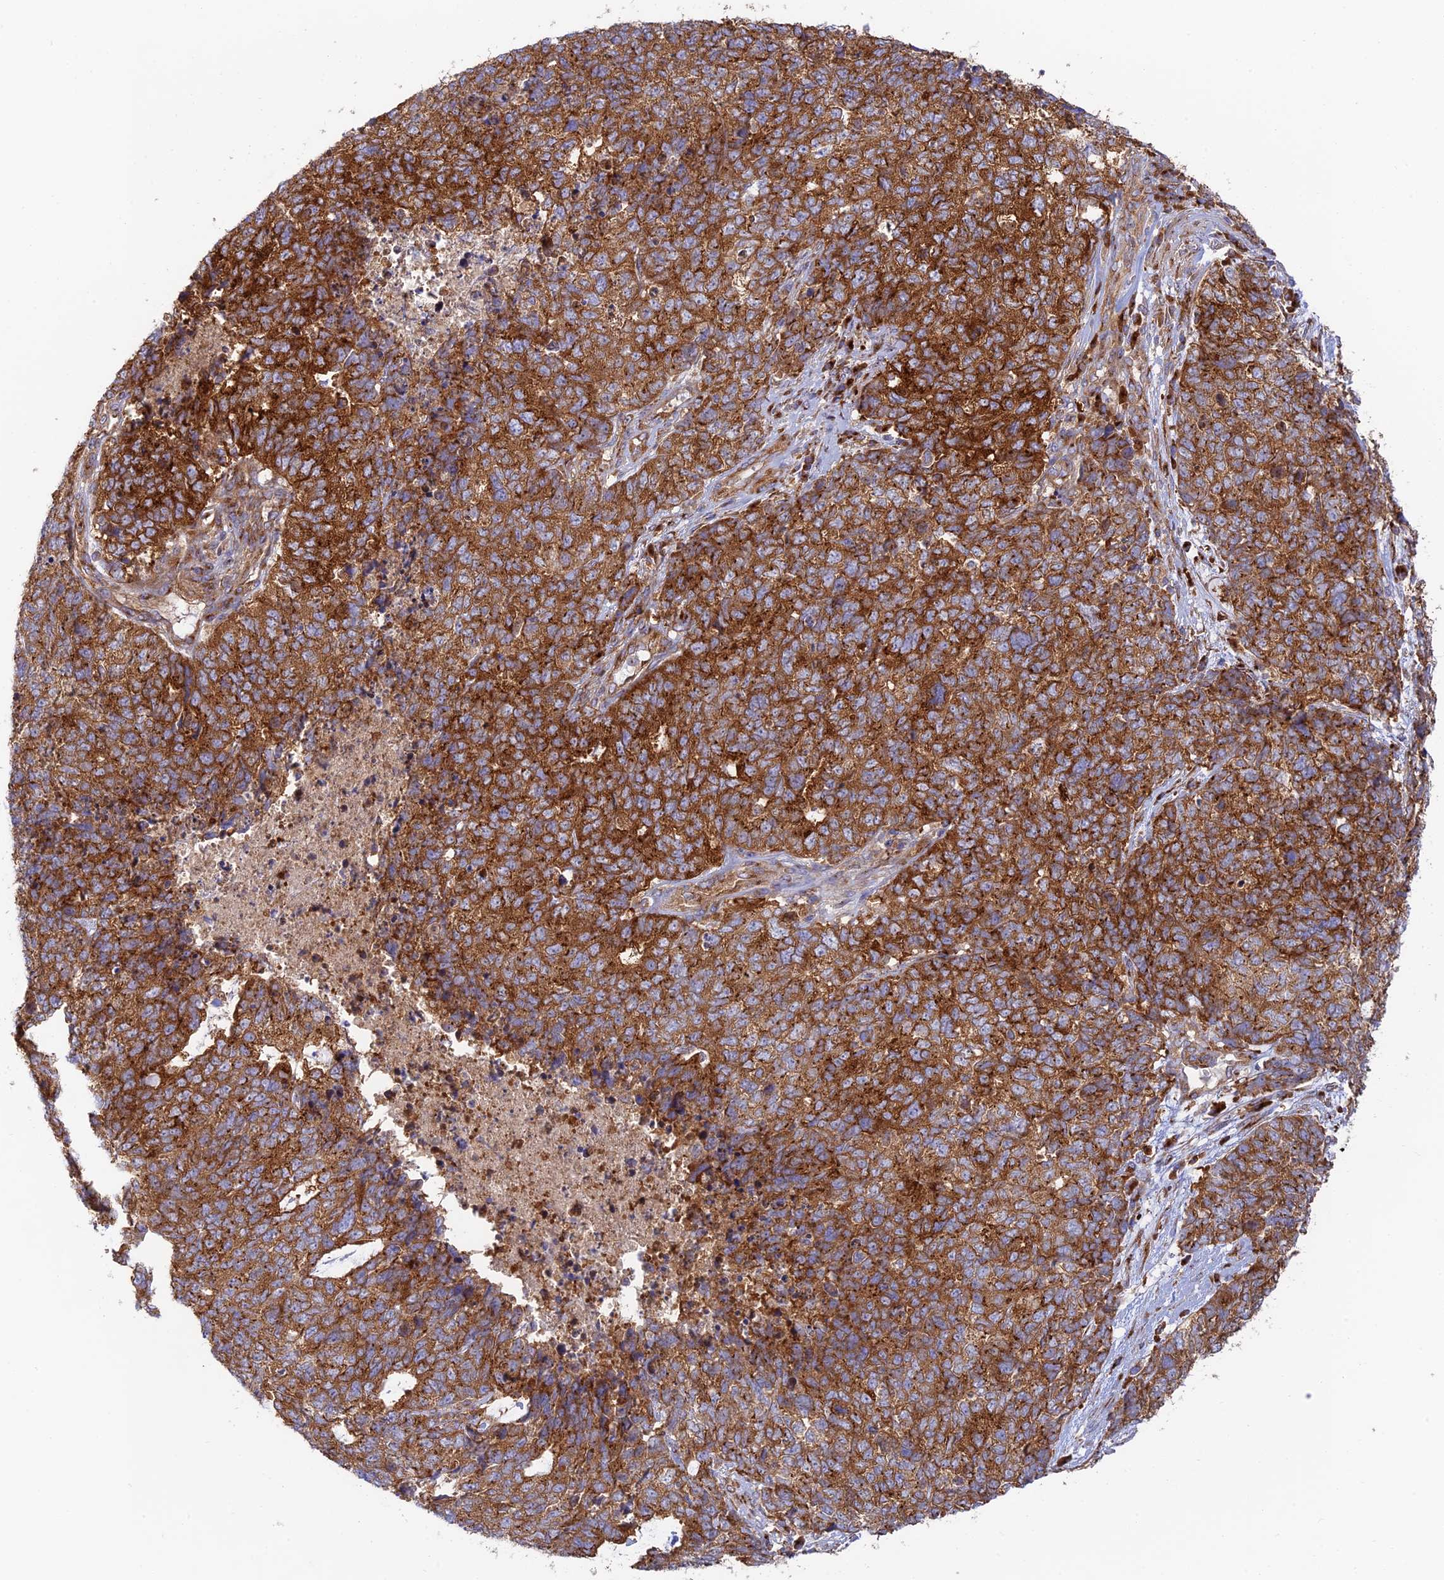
{"staining": {"intensity": "strong", "quantity": ">75%", "location": "cytoplasmic/membranous"}, "tissue": "cervical cancer", "cell_type": "Tumor cells", "image_type": "cancer", "snomed": [{"axis": "morphology", "description": "Squamous cell carcinoma, NOS"}, {"axis": "topography", "description": "Cervix"}], "caption": "Approximately >75% of tumor cells in human cervical squamous cell carcinoma display strong cytoplasmic/membranous protein positivity as visualized by brown immunohistochemical staining.", "gene": "GOLGA3", "patient": {"sex": "female", "age": 63}}